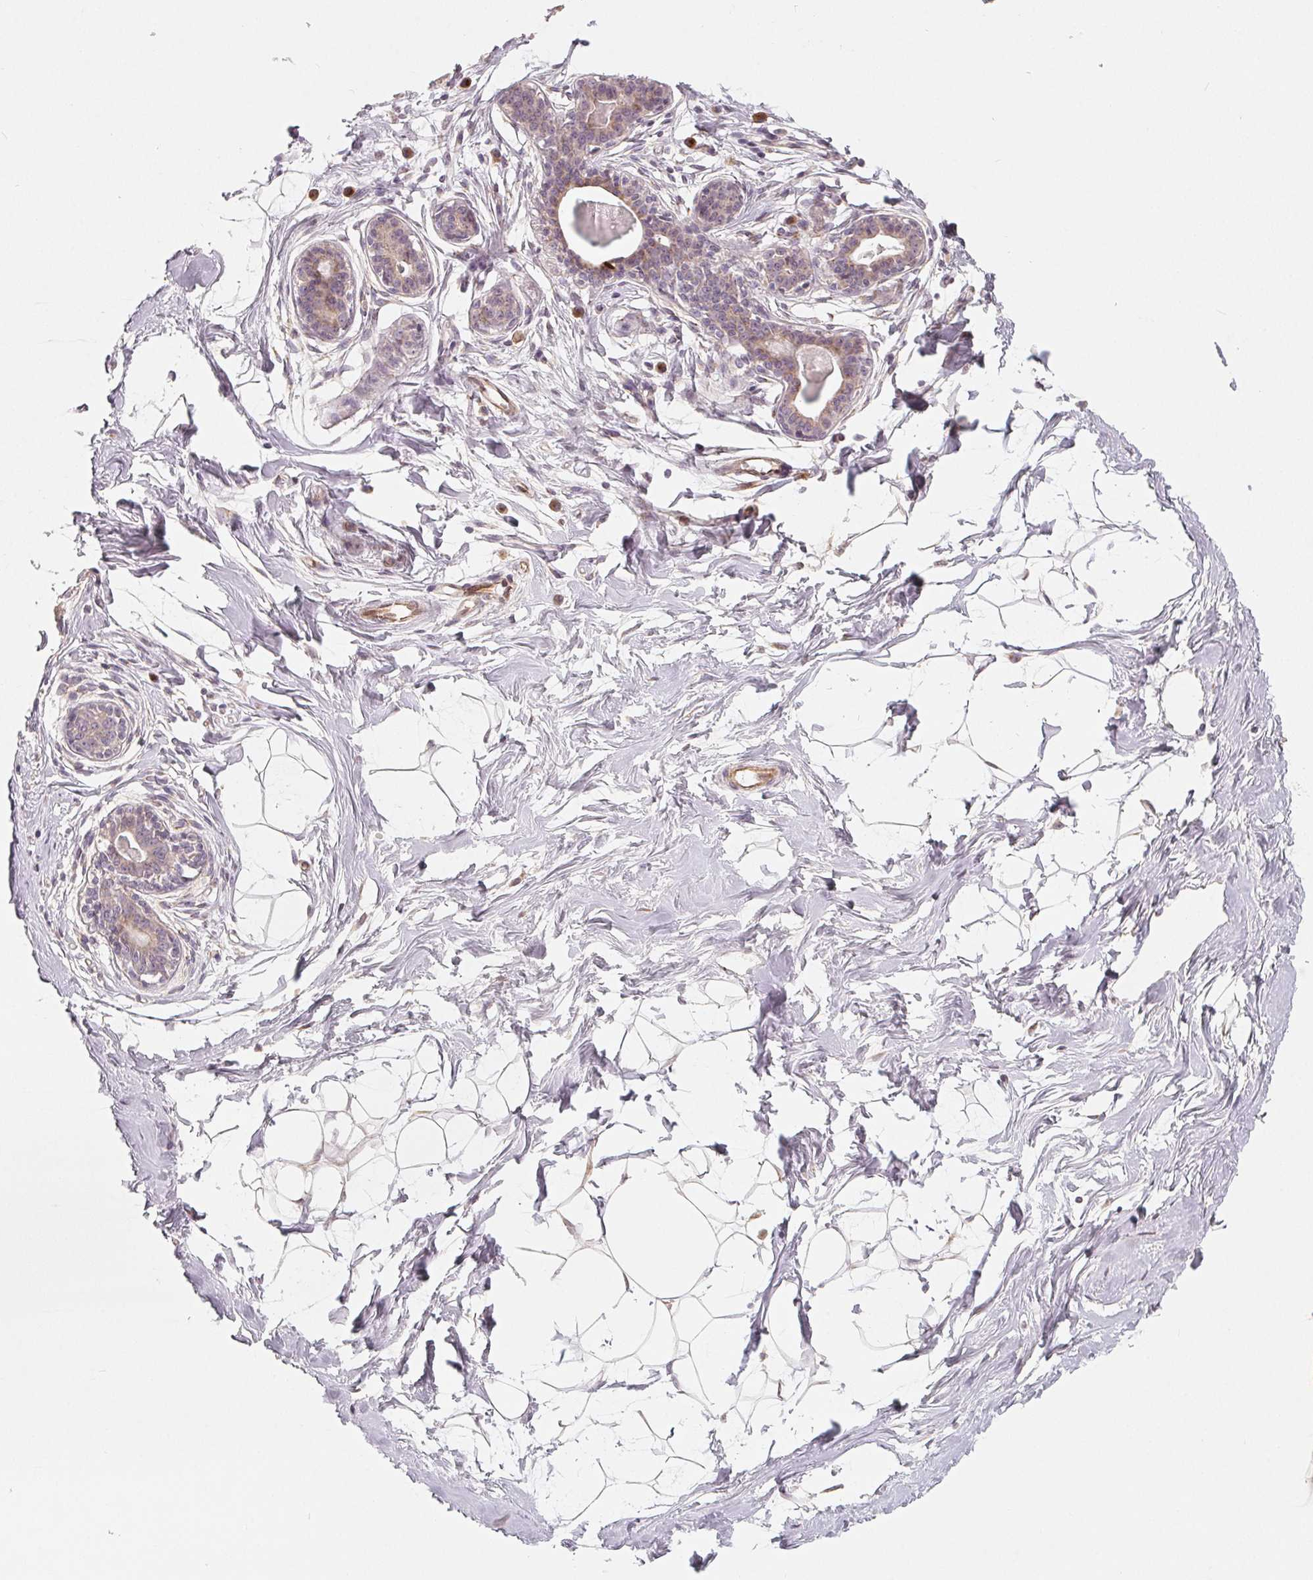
{"staining": {"intensity": "weak", "quantity": "25%-75%", "location": "cytoplasmic/membranous"}, "tissue": "breast", "cell_type": "Adipocytes", "image_type": "normal", "snomed": [{"axis": "morphology", "description": "Normal tissue, NOS"}, {"axis": "topography", "description": "Breast"}], "caption": "Protein expression analysis of unremarkable breast reveals weak cytoplasmic/membranous positivity in approximately 25%-75% of adipocytes.", "gene": "TMSB15B", "patient": {"sex": "female", "age": 45}}